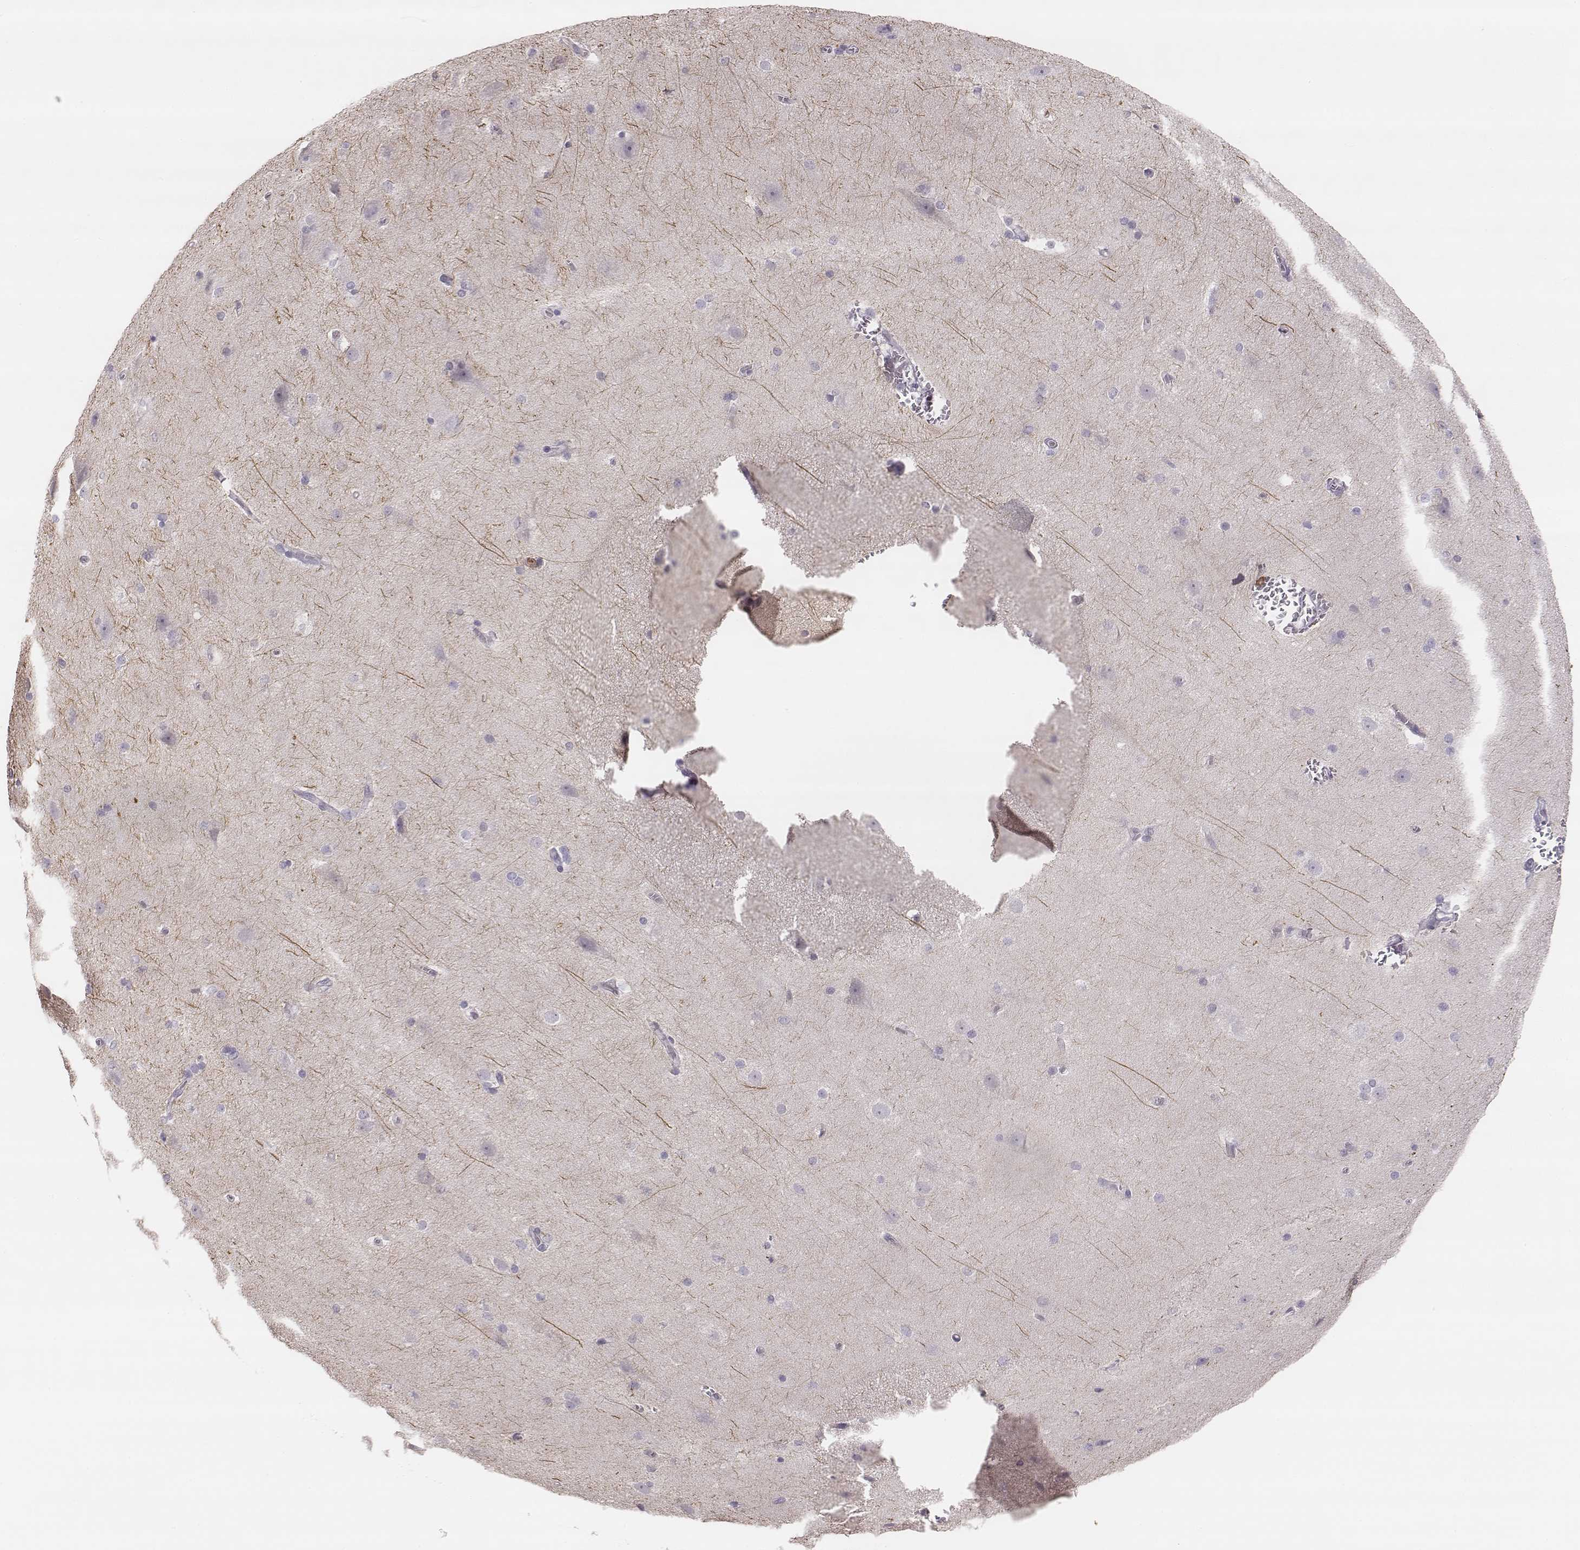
{"staining": {"intensity": "negative", "quantity": "none", "location": "none"}, "tissue": "hippocampus", "cell_type": "Glial cells", "image_type": "normal", "snomed": [{"axis": "morphology", "description": "Normal tissue, NOS"}, {"axis": "topography", "description": "Cerebral cortex"}, {"axis": "topography", "description": "Hippocampus"}], "caption": "Protein analysis of benign hippocampus exhibits no significant expression in glial cells. Nuclei are stained in blue.", "gene": "KCNJ12", "patient": {"sex": "female", "age": 19}}